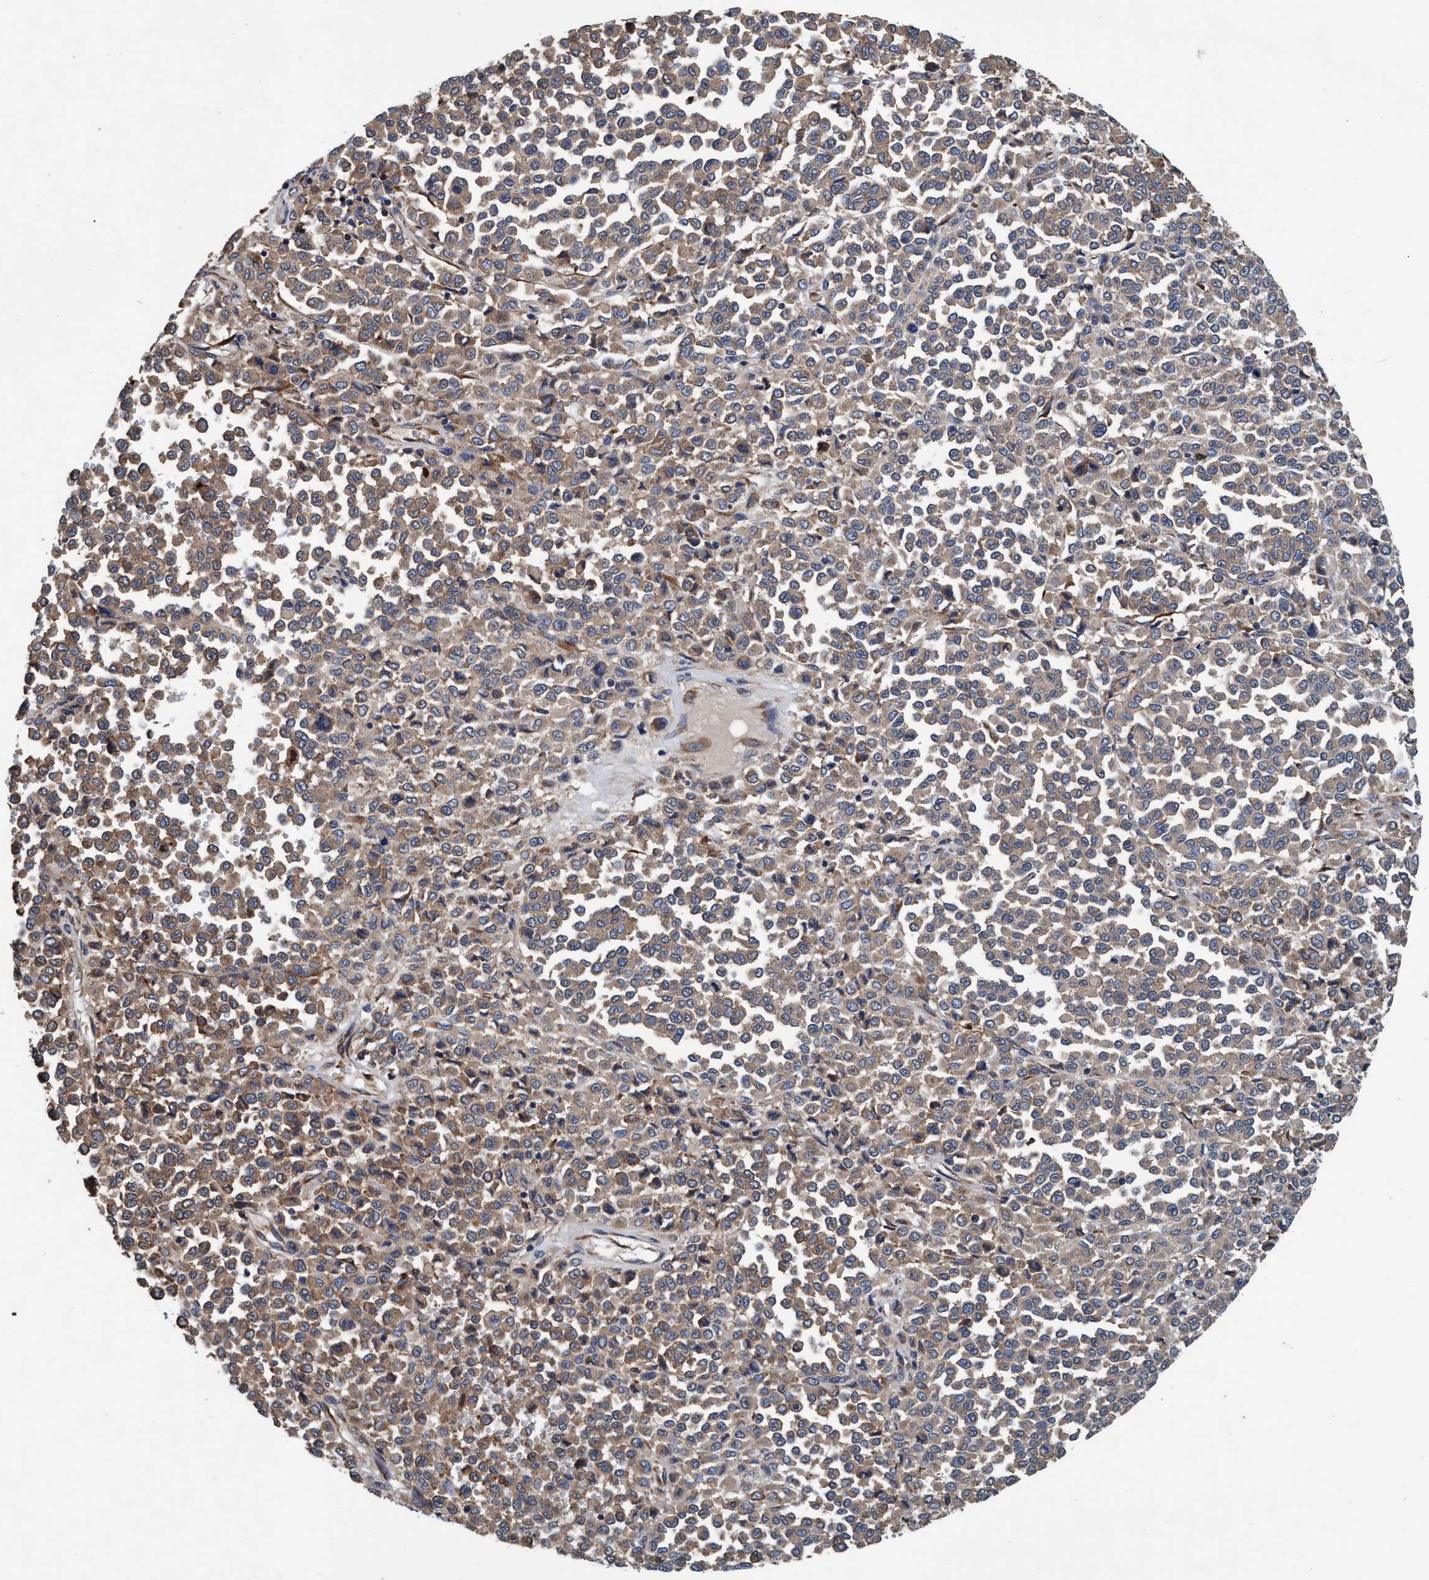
{"staining": {"intensity": "weak", "quantity": ">75%", "location": "cytoplasmic/membranous"}, "tissue": "melanoma", "cell_type": "Tumor cells", "image_type": "cancer", "snomed": [{"axis": "morphology", "description": "Malignant melanoma, Metastatic site"}, {"axis": "topography", "description": "Pancreas"}], "caption": "Melanoma was stained to show a protein in brown. There is low levels of weak cytoplasmic/membranous positivity in approximately >75% of tumor cells. The staining was performed using DAB to visualize the protein expression in brown, while the nuclei were stained in blue with hematoxylin (Magnification: 20x).", "gene": "ENDOG", "patient": {"sex": "female", "age": 30}}